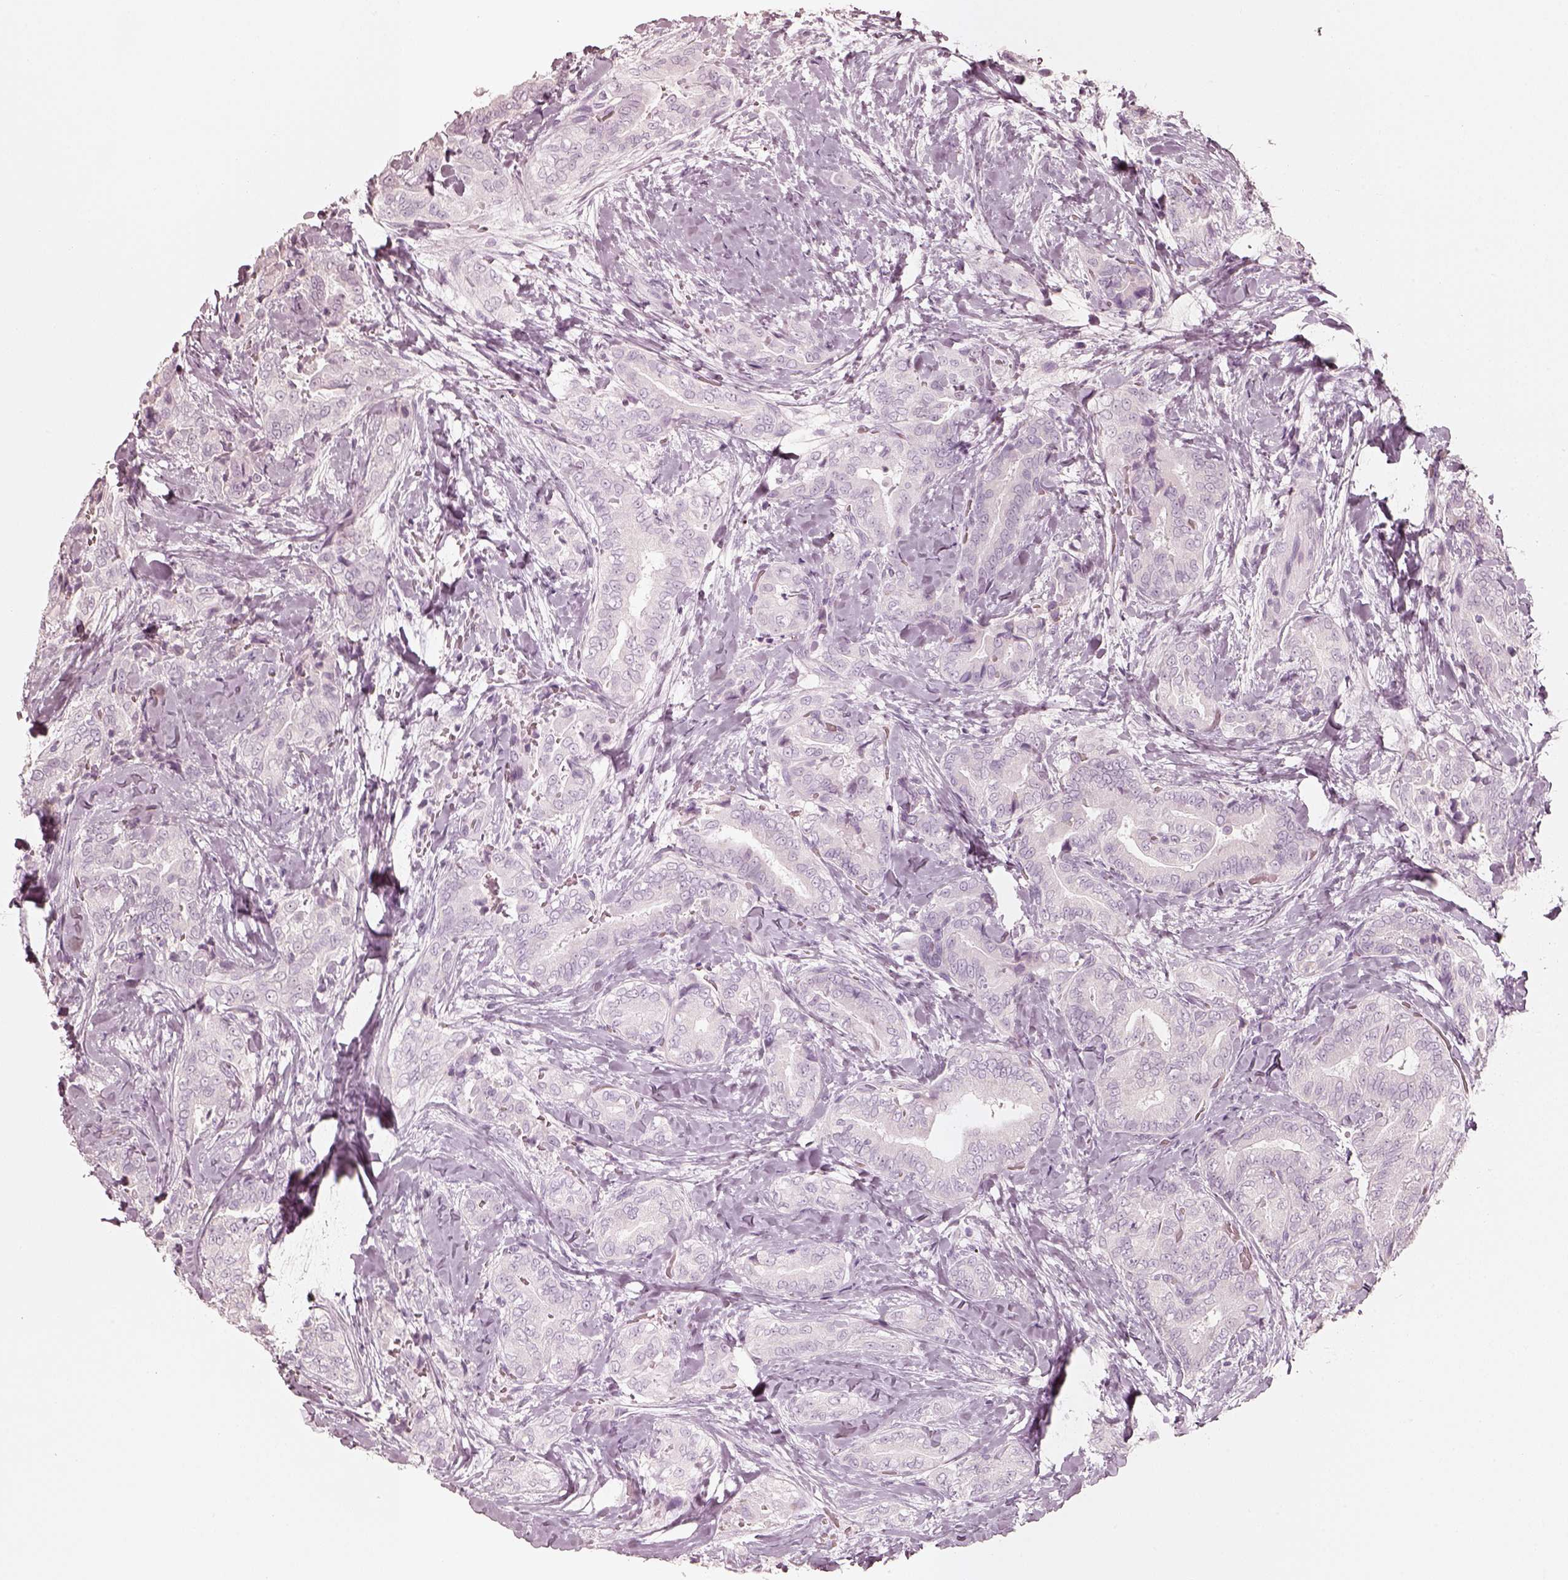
{"staining": {"intensity": "negative", "quantity": "none", "location": "none"}, "tissue": "thyroid cancer", "cell_type": "Tumor cells", "image_type": "cancer", "snomed": [{"axis": "morphology", "description": "Papillary adenocarcinoma, NOS"}, {"axis": "topography", "description": "Thyroid gland"}], "caption": "Tumor cells show no significant protein staining in thyroid papillary adenocarcinoma.", "gene": "KRT72", "patient": {"sex": "male", "age": 61}}